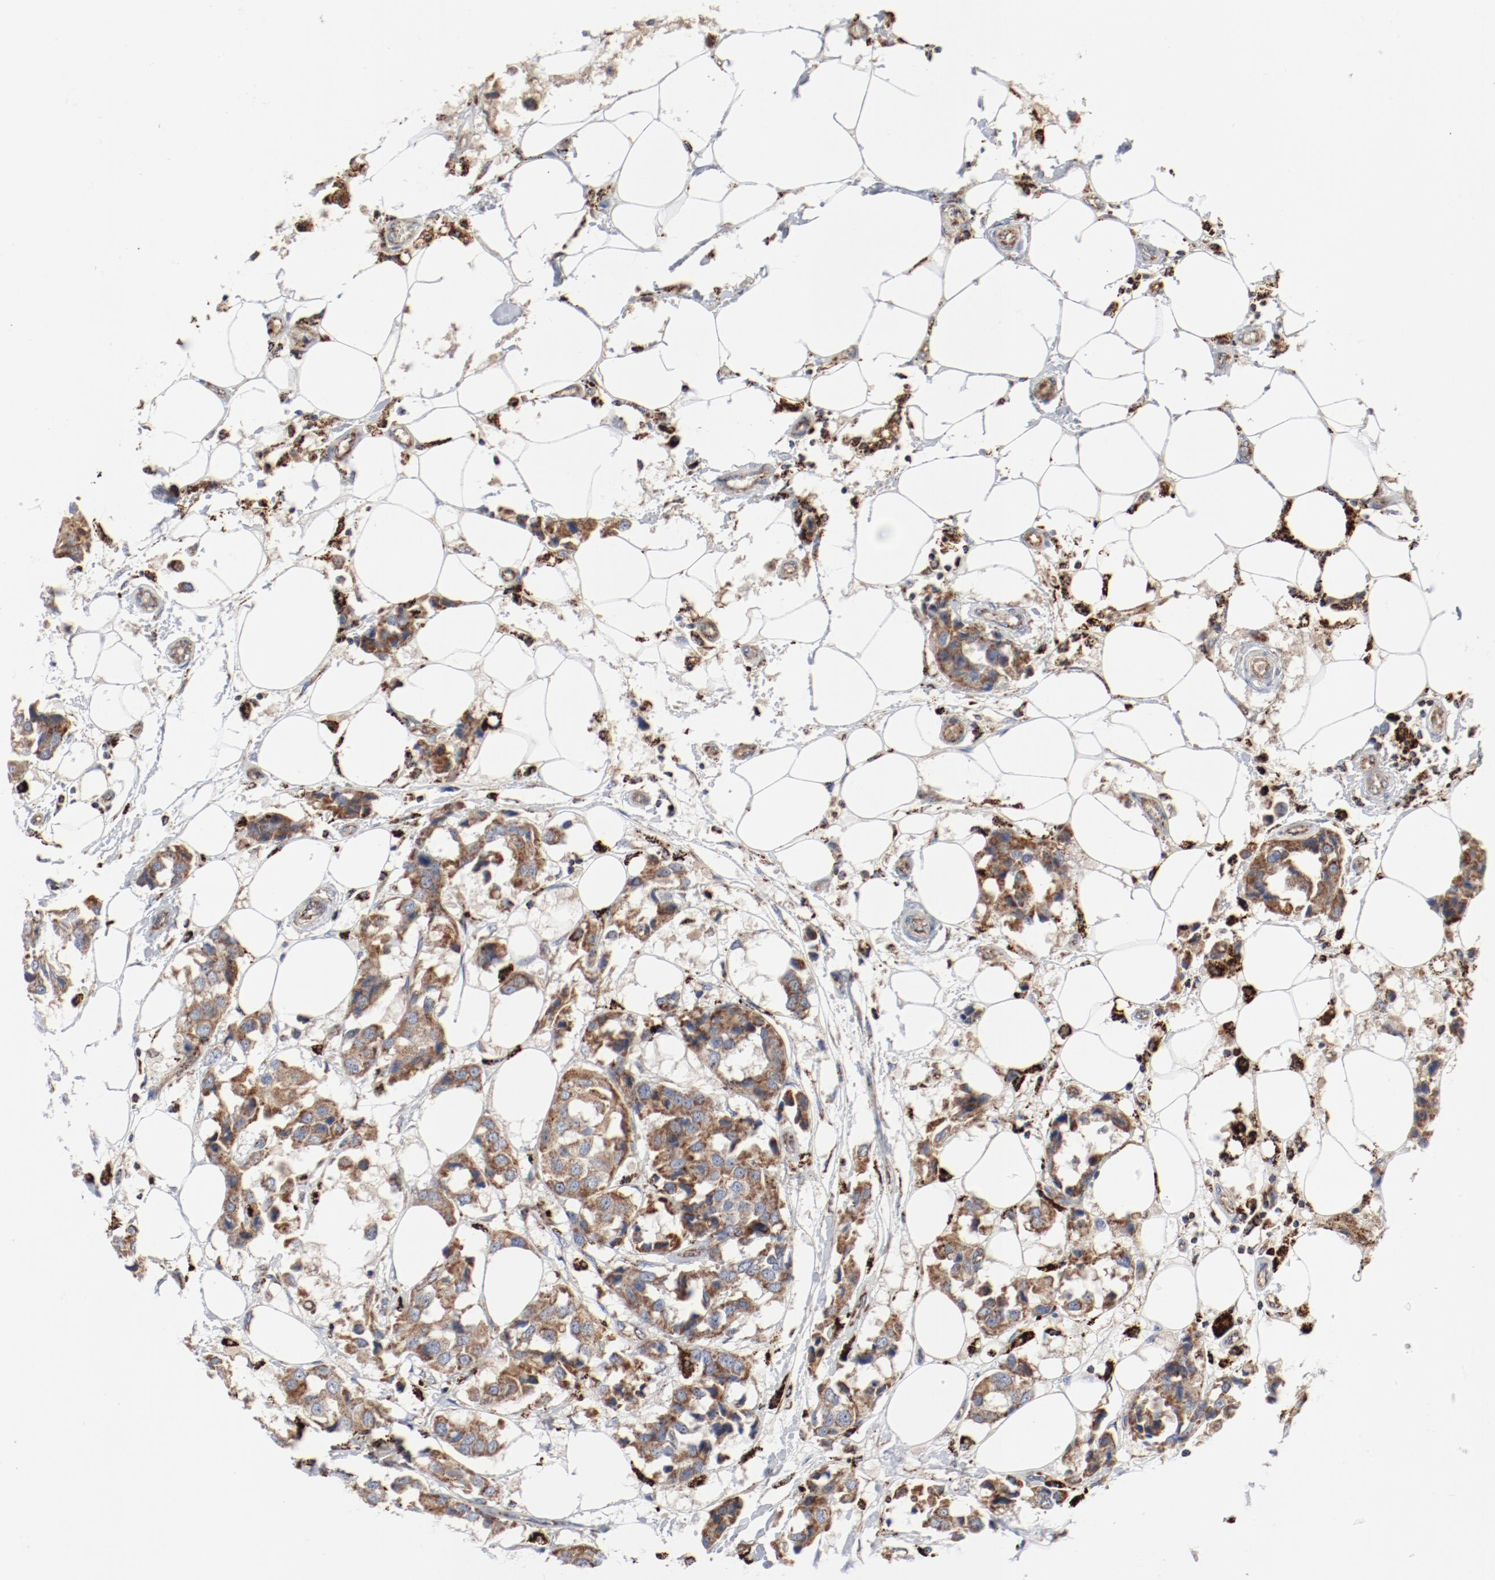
{"staining": {"intensity": "moderate", "quantity": ">75%", "location": "cytoplasmic/membranous"}, "tissue": "breast cancer", "cell_type": "Tumor cells", "image_type": "cancer", "snomed": [{"axis": "morphology", "description": "Duct carcinoma"}, {"axis": "topography", "description": "Breast"}], "caption": "Protein staining of breast cancer tissue exhibits moderate cytoplasmic/membranous staining in approximately >75% of tumor cells. Ihc stains the protein in brown and the nuclei are stained blue.", "gene": "SETD3", "patient": {"sex": "female", "age": 80}}